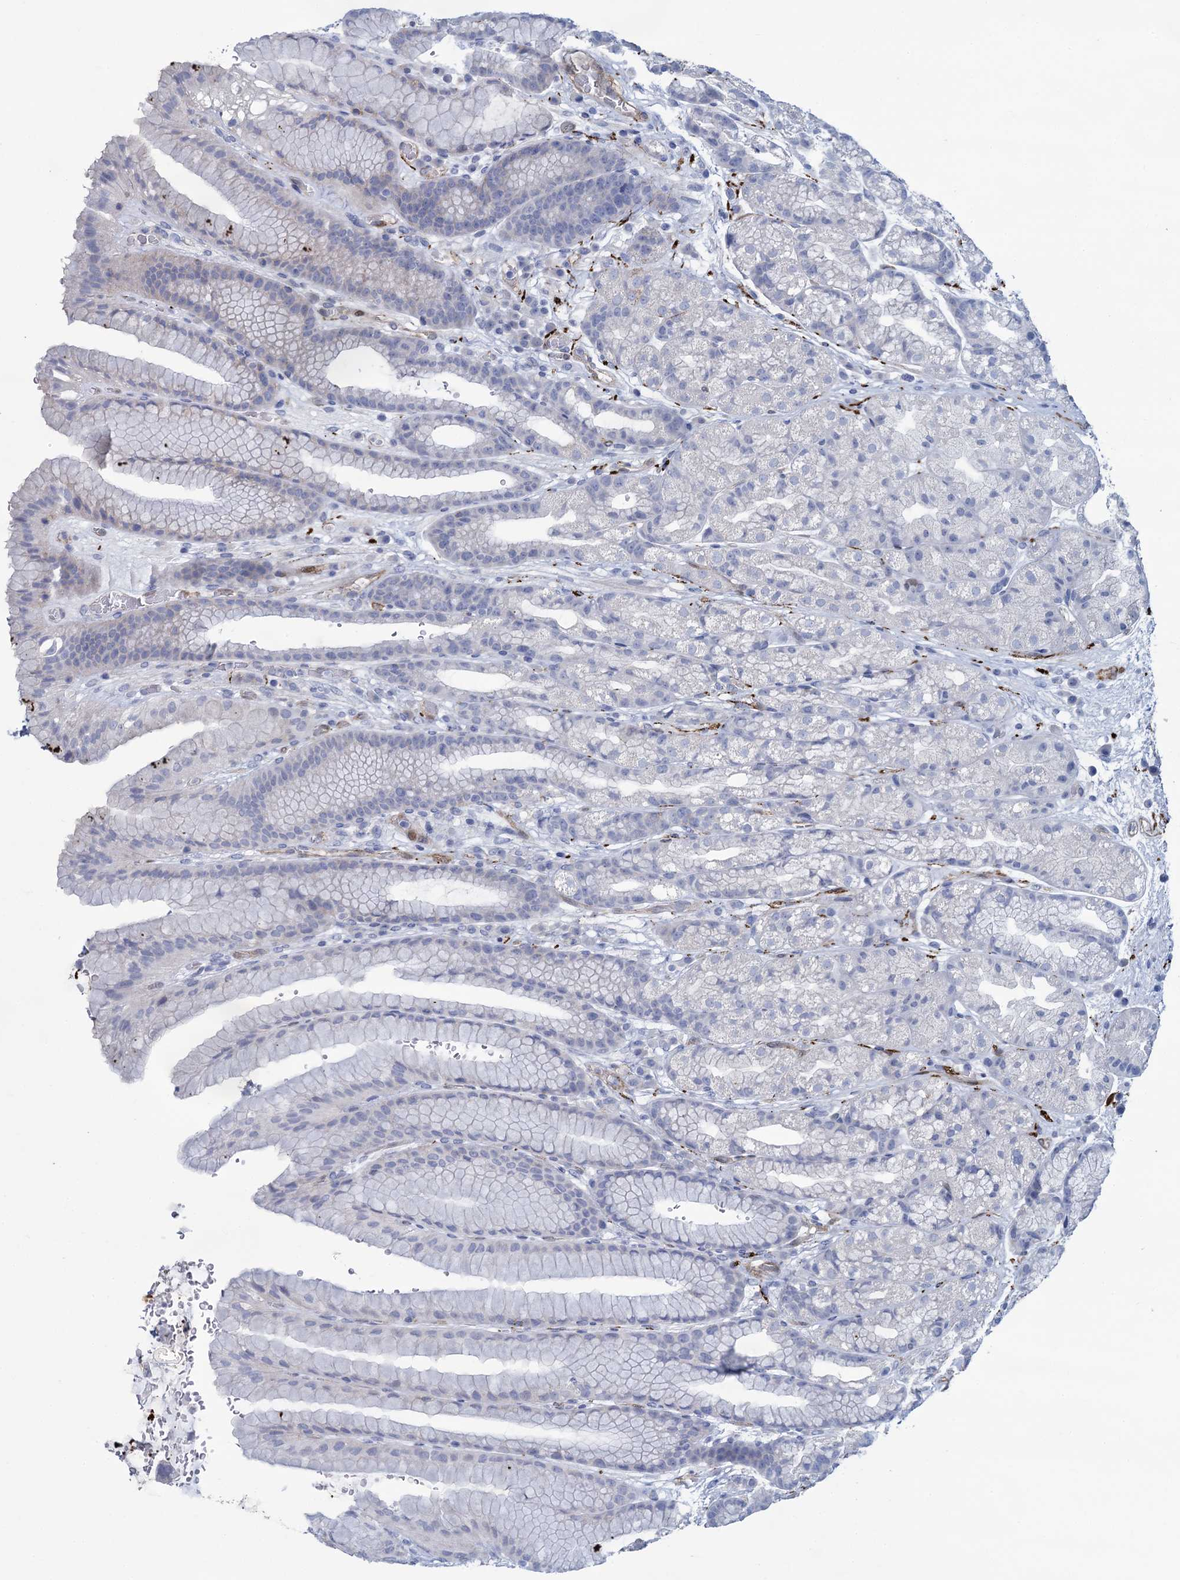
{"staining": {"intensity": "negative", "quantity": "none", "location": "none"}, "tissue": "stomach", "cell_type": "Glandular cells", "image_type": "normal", "snomed": [{"axis": "morphology", "description": "Normal tissue, NOS"}, {"axis": "morphology", "description": "Adenocarcinoma, NOS"}, {"axis": "topography", "description": "Stomach"}], "caption": "High power microscopy image of an immunohistochemistry image of benign stomach, revealing no significant staining in glandular cells.", "gene": "SNCG", "patient": {"sex": "male", "age": 57}}